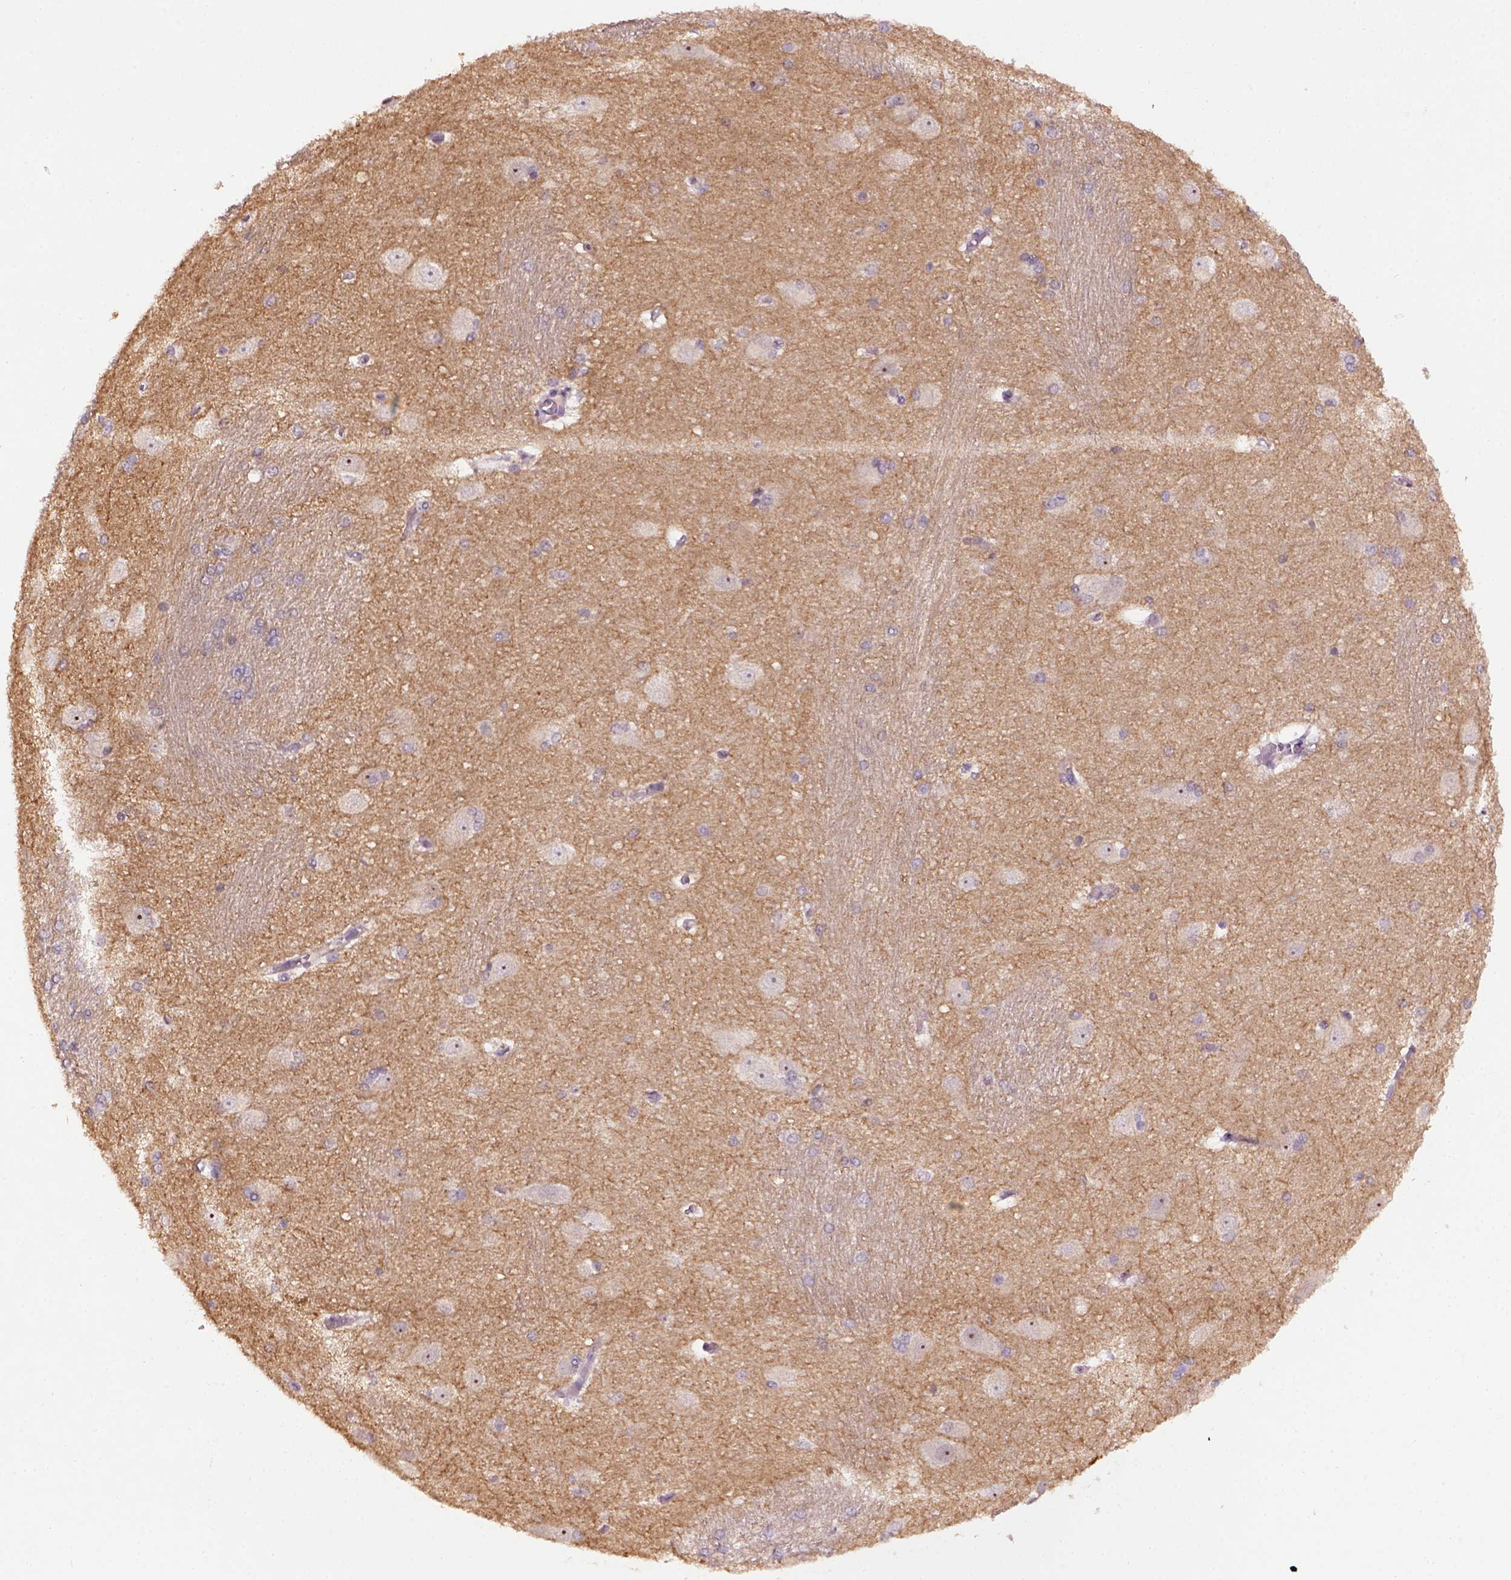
{"staining": {"intensity": "negative", "quantity": "none", "location": "none"}, "tissue": "hippocampus", "cell_type": "Glial cells", "image_type": "normal", "snomed": [{"axis": "morphology", "description": "Normal tissue, NOS"}, {"axis": "topography", "description": "Cerebral cortex"}, {"axis": "topography", "description": "Hippocampus"}], "caption": "This micrograph is of benign hippocampus stained with IHC to label a protein in brown with the nuclei are counter-stained blue. There is no positivity in glial cells.", "gene": "RAB43", "patient": {"sex": "female", "age": 19}}